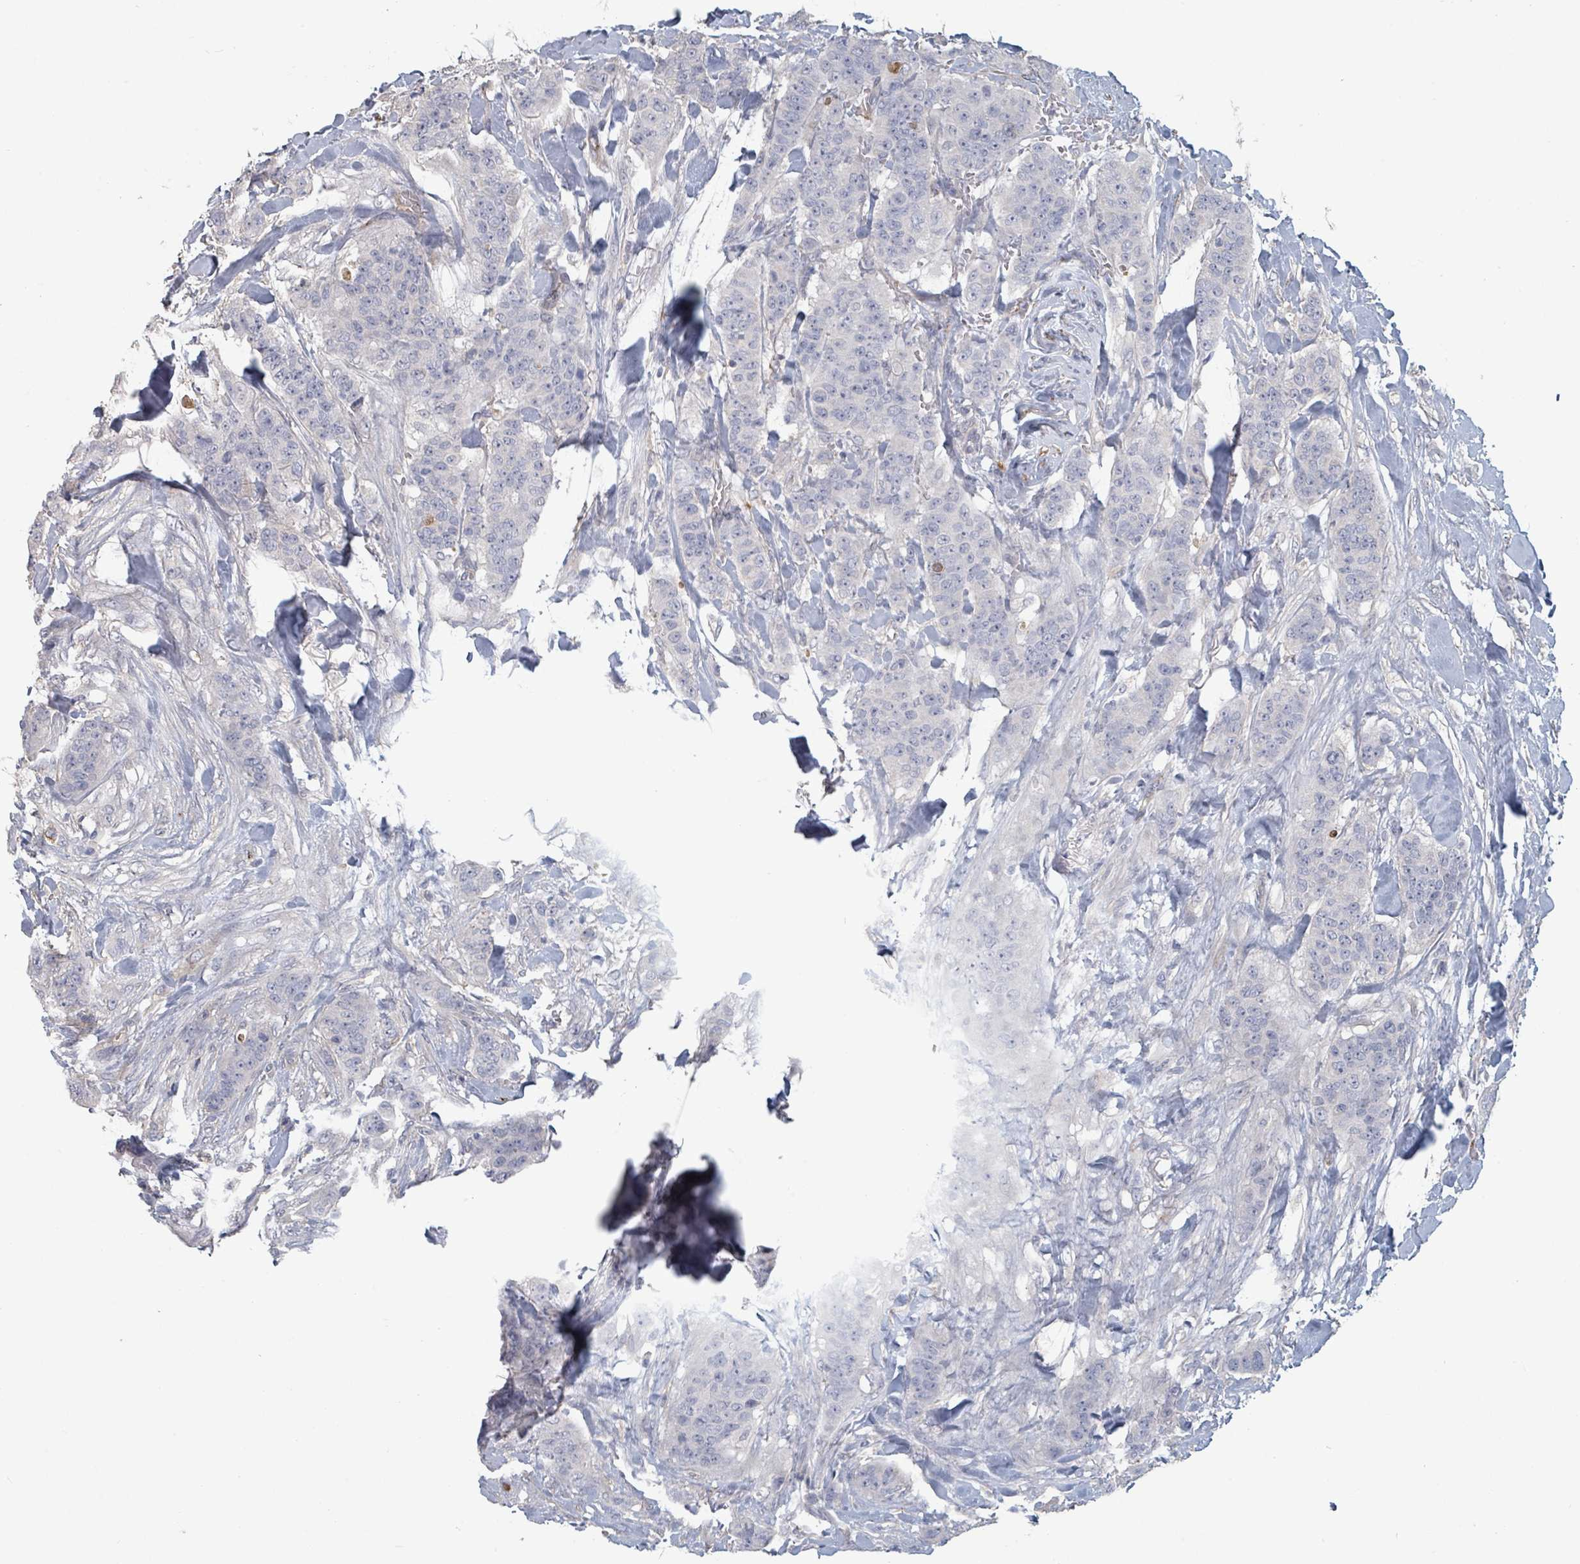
{"staining": {"intensity": "negative", "quantity": "none", "location": "none"}, "tissue": "breast cancer", "cell_type": "Tumor cells", "image_type": "cancer", "snomed": [{"axis": "morphology", "description": "Duct carcinoma"}, {"axis": "topography", "description": "Breast"}], "caption": "An immunohistochemistry histopathology image of breast cancer (intraductal carcinoma) is shown. There is no staining in tumor cells of breast cancer (intraductal carcinoma). (Stains: DAB (3,3'-diaminobenzidine) immunohistochemistry with hematoxylin counter stain, Microscopy: brightfield microscopy at high magnification).", "gene": "PLAUR", "patient": {"sex": "female", "age": 40}}